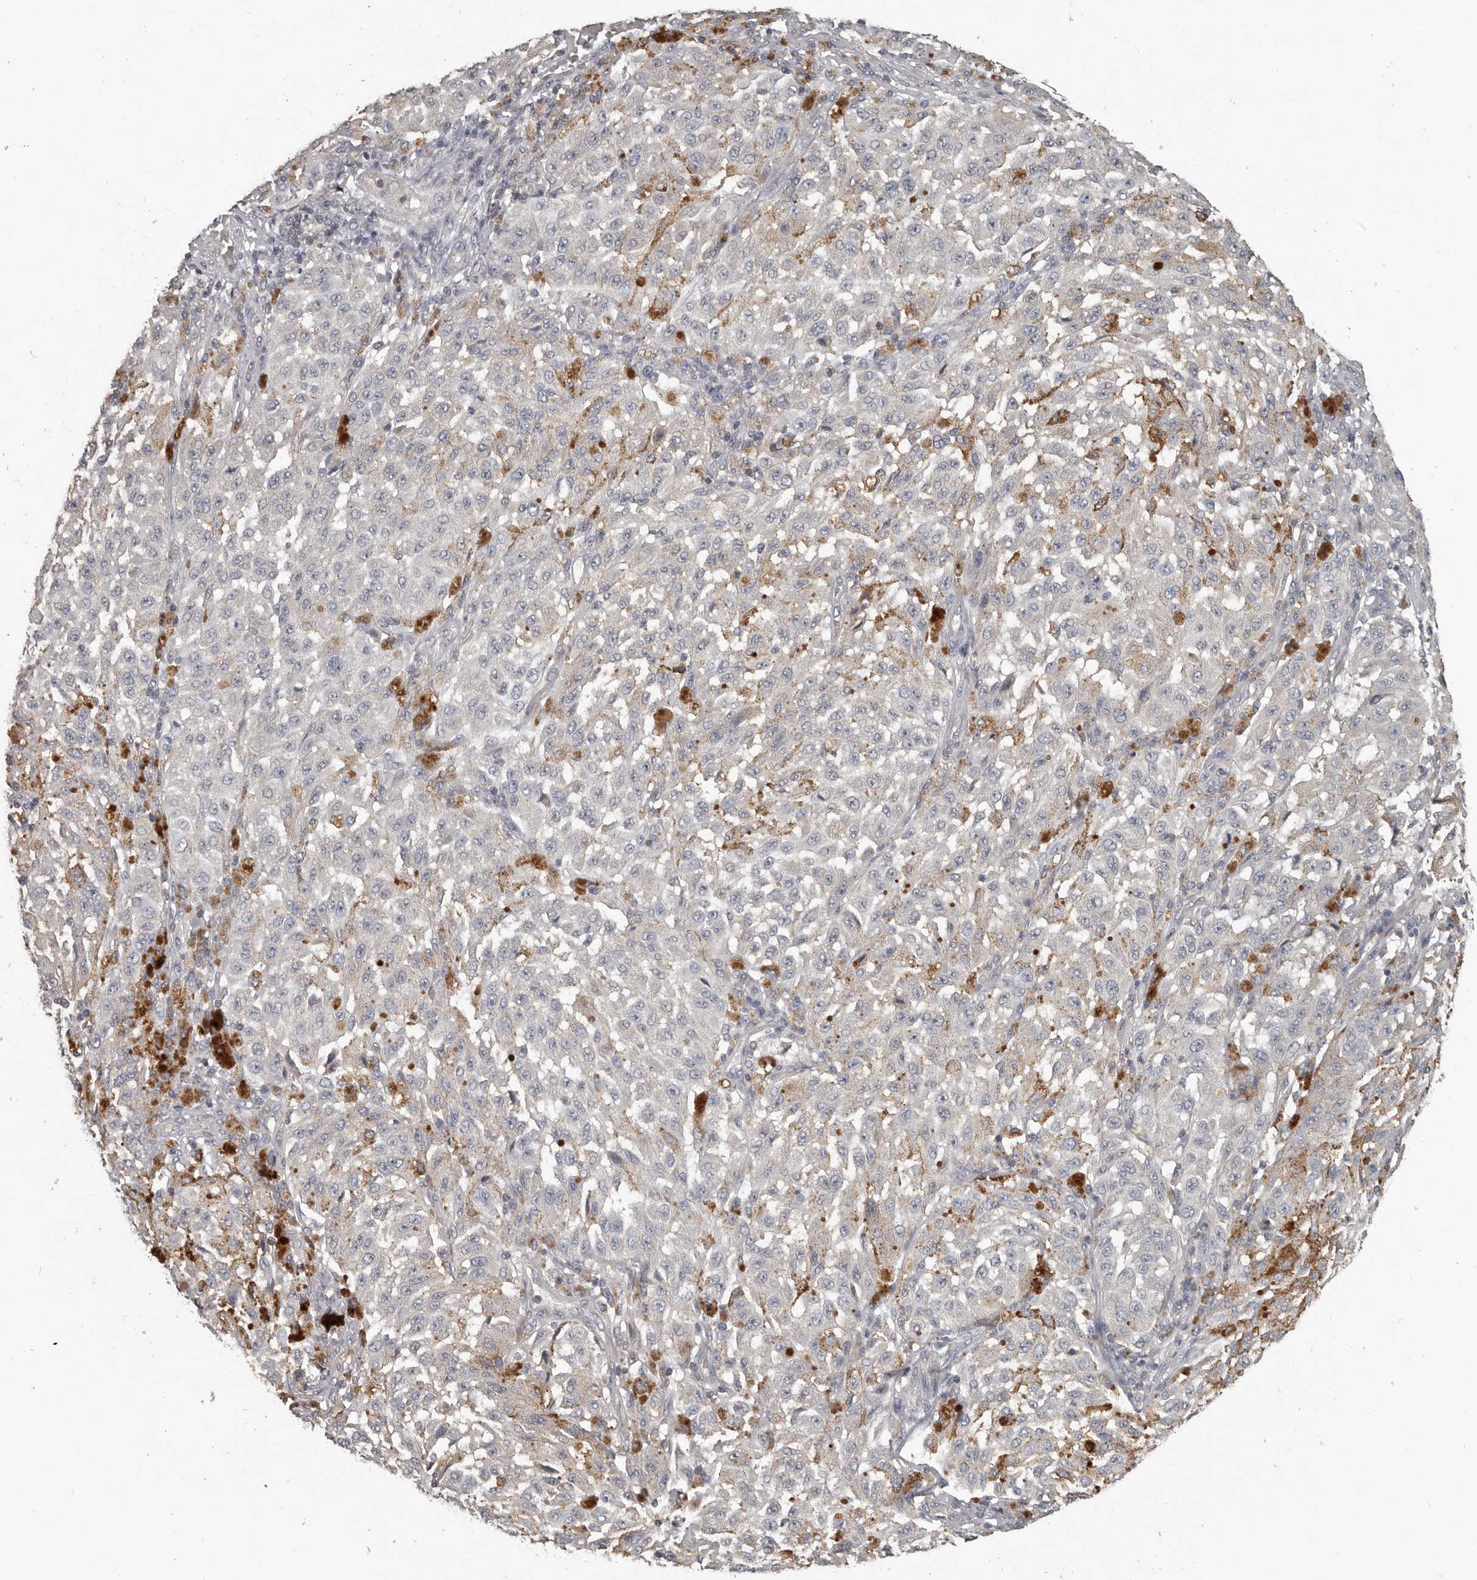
{"staining": {"intensity": "negative", "quantity": "none", "location": "none"}, "tissue": "melanoma", "cell_type": "Tumor cells", "image_type": "cancer", "snomed": [{"axis": "morphology", "description": "Malignant melanoma, NOS"}, {"axis": "topography", "description": "Skin"}], "caption": "A micrograph of human melanoma is negative for staining in tumor cells. Nuclei are stained in blue.", "gene": "CA6", "patient": {"sex": "female", "age": 64}}